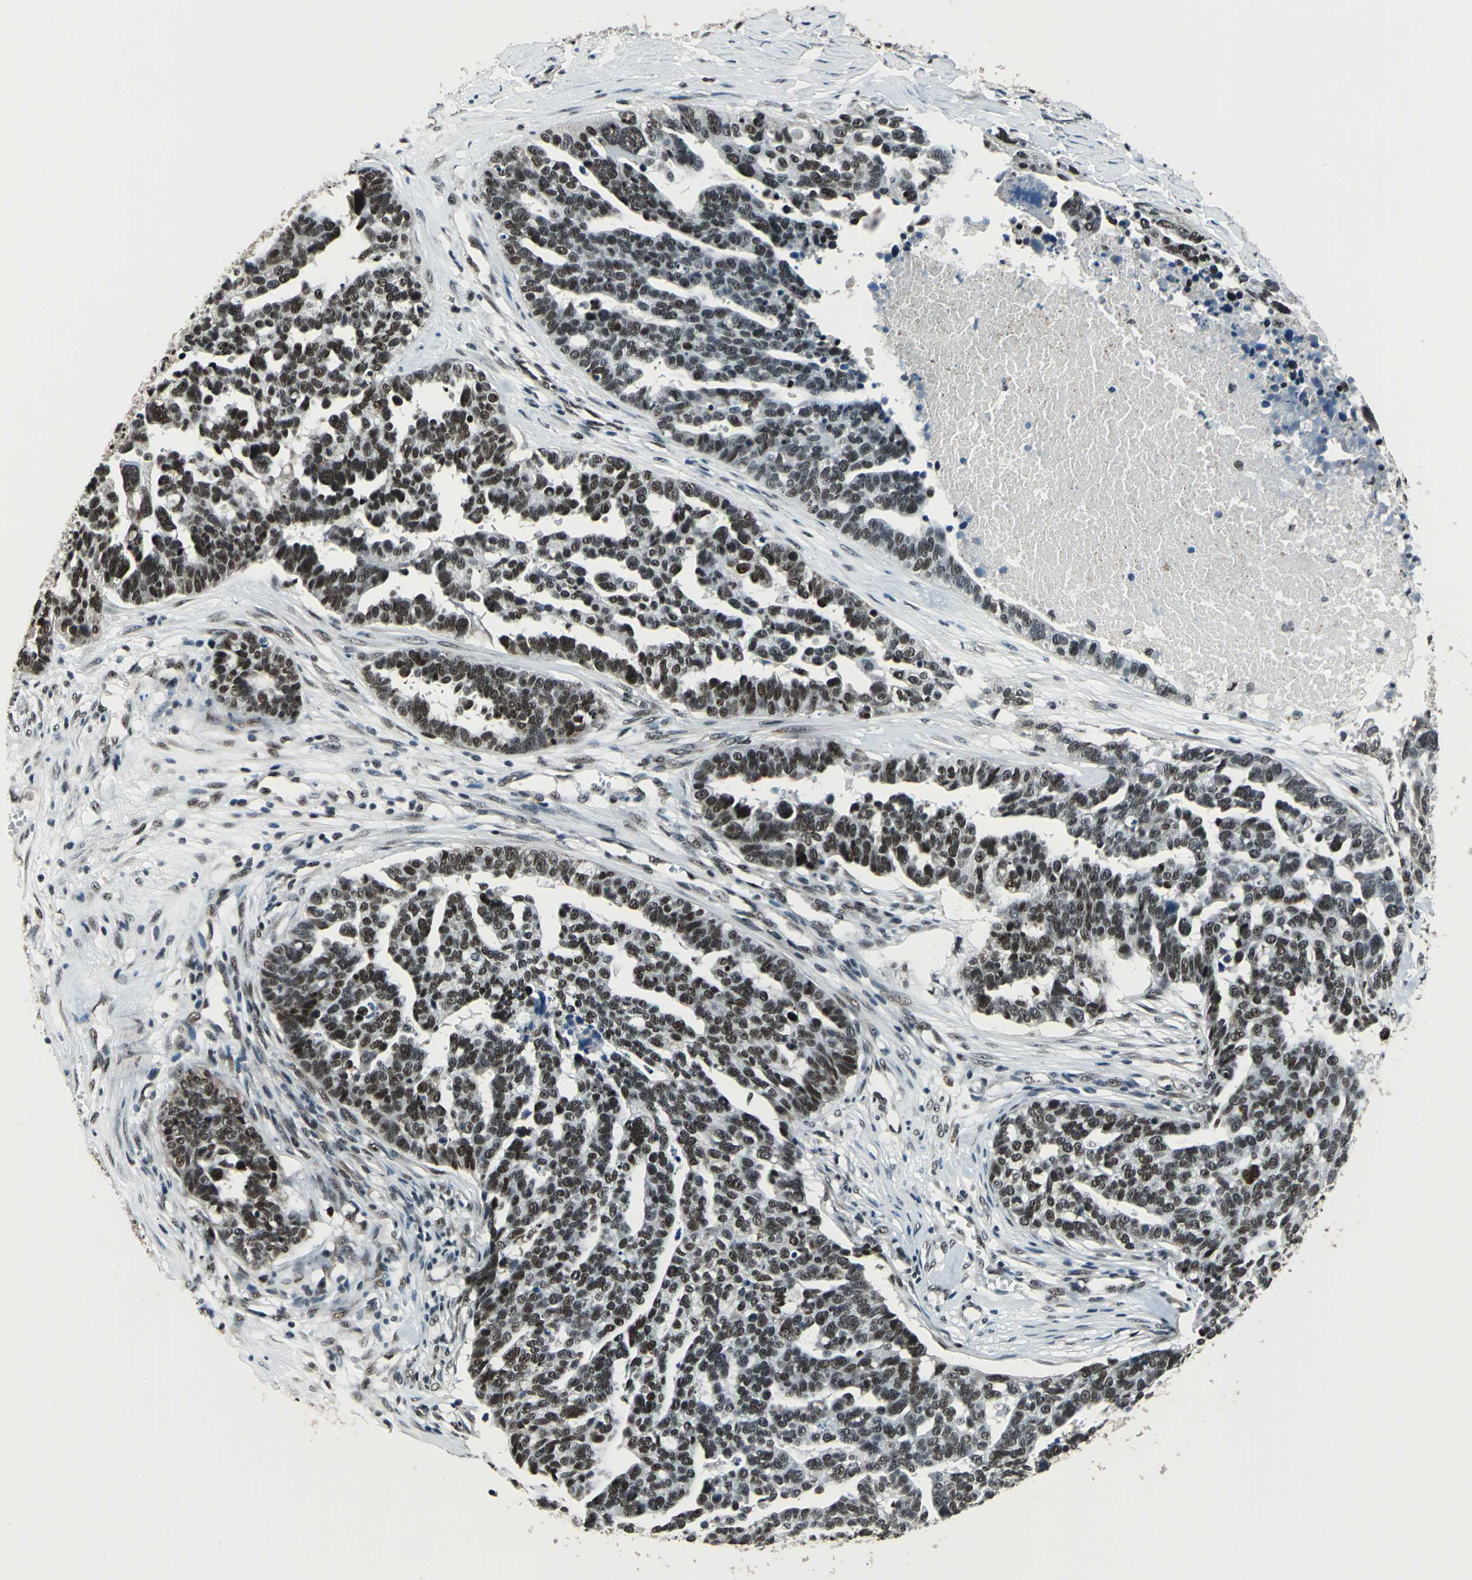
{"staining": {"intensity": "strong", "quantity": ">75%", "location": "nuclear"}, "tissue": "ovarian cancer", "cell_type": "Tumor cells", "image_type": "cancer", "snomed": [{"axis": "morphology", "description": "Cystadenocarcinoma, serous, NOS"}, {"axis": "topography", "description": "Ovary"}], "caption": "Immunohistochemistry (IHC) micrograph of human serous cystadenocarcinoma (ovarian) stained for a protein (brown), which exhibits high levels of strong nuclear staining in approximately >75% of tumor cells.", "gene": "BCLAF1", "patient": {"sex": "female", "age": 59}}